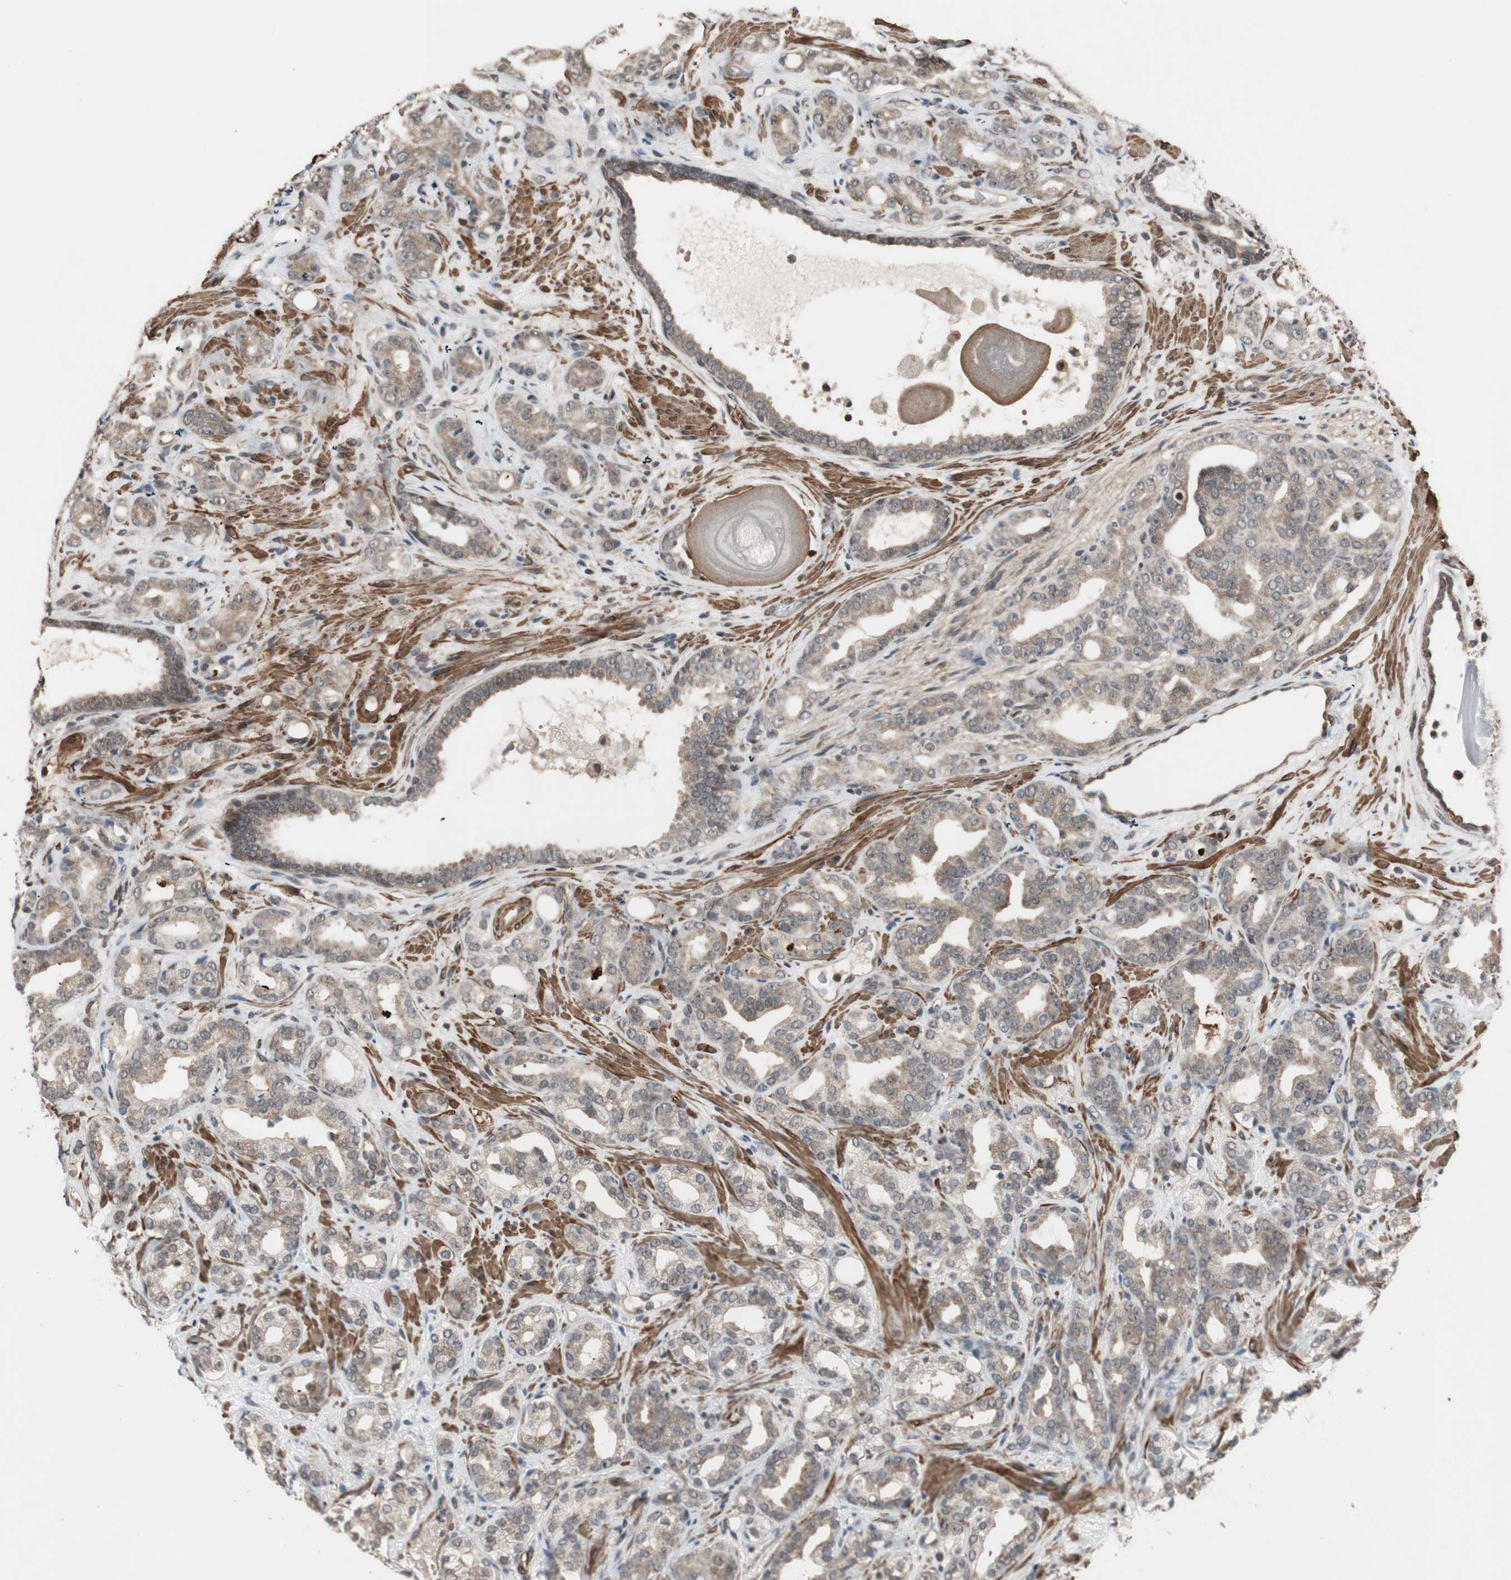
{"staining": {"intensity": "weak", "quantity": "25%-75%", "location": "cytoplasmic/membranous"}, "tissue": "prostate cancer", "cell_type": "Tumor cells", "image_type": "cancer", "snomed": [{"axis": "morphology", "description": "Adenocarcinoma, Low grade"}, {"axis": "topography", "description": "Prostate"}], "caption": "IHC of human prostate cancer exhibits low levels of weak cytoplasmic/membranous staining in approximately 25%-75% of tumor cells. The protein is stained brown, and the nuclei are stained in blue (DAB IHC with brightfield microscopy, high magnification).", "gene": "DRAP1", "patient": {"sex": "male", "age": 63}}